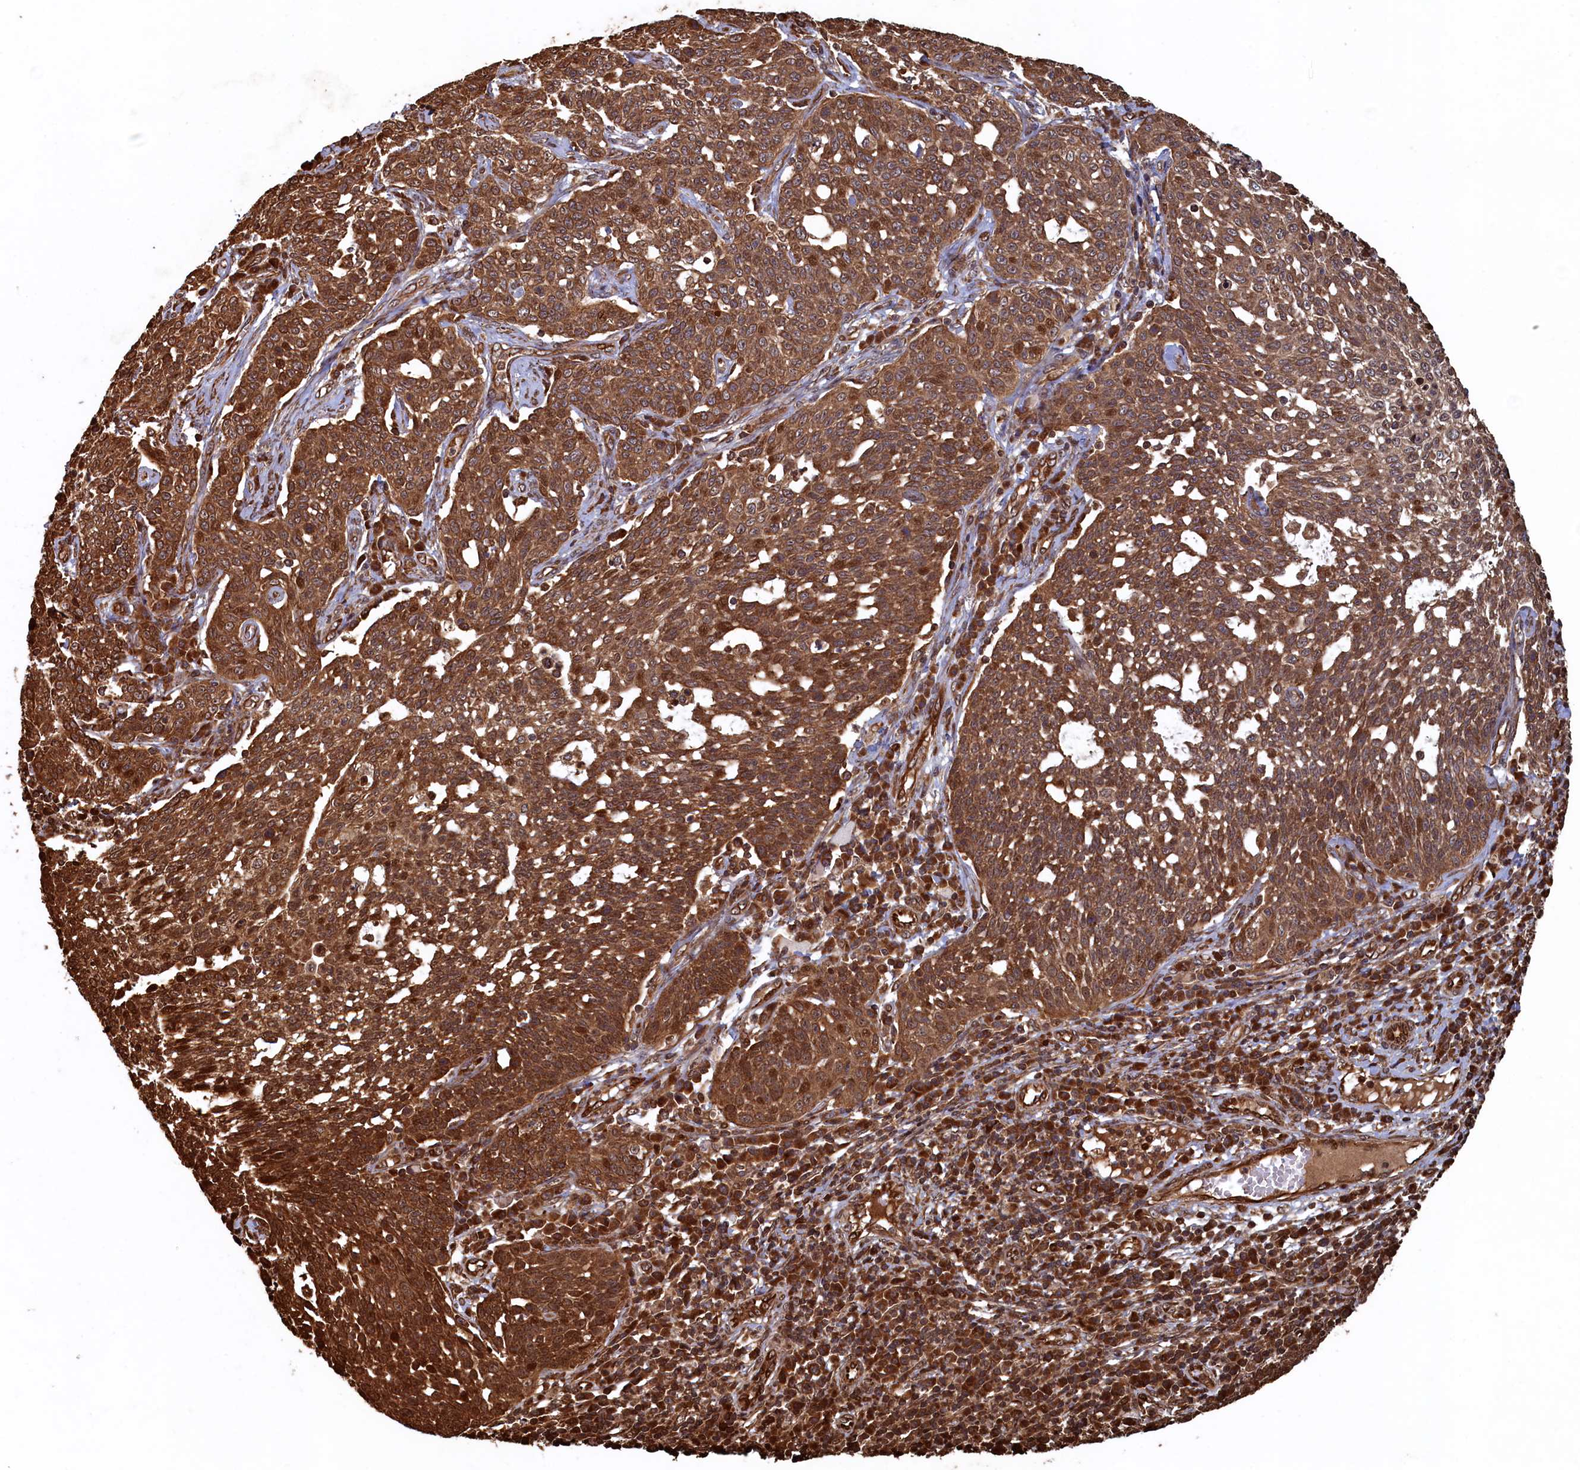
{"staining": {"intensity": "moderate", "quantity": ">75%", "location": "cytoplasmic/membranous,nuclear"}, "tissue": "cervical cancer", "cell_type": "Tumor cells", "image_type": "cancer", "snomed": [{"axis": "morphology", "description": "Squamous cell carcinoma, NOS"}, {"axis": "topography", "description": "Cervix"}], "caption": "Immunohistochemical staining of human cervical cancer demonstrates moderate cytoplasmic/membranous and nuclear protein positivity in approximately >75% of tumor cells.", "gene": "PIGN", "patient": {"sex": "female", "age": 34}}